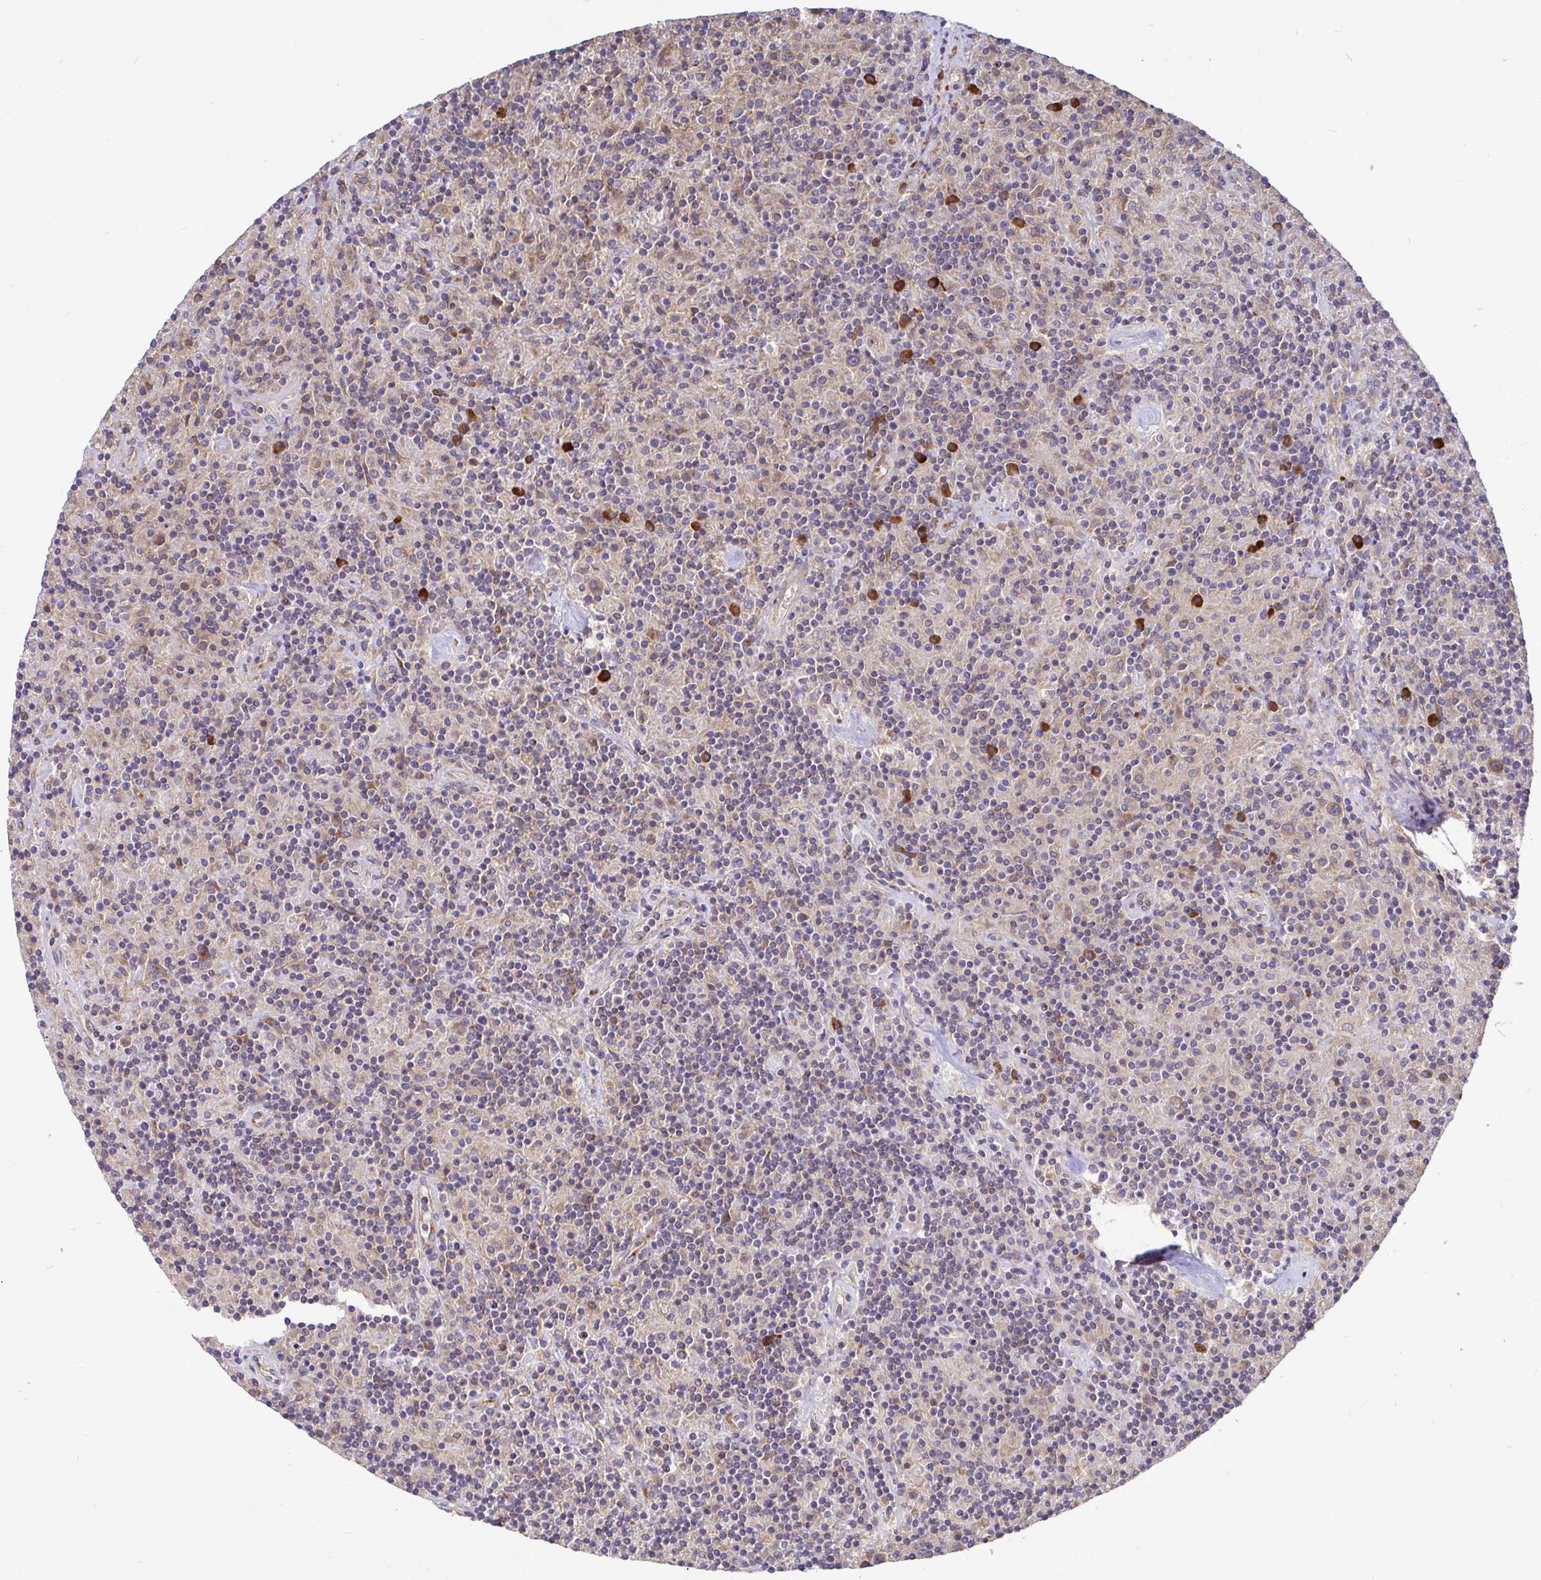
{"staining": {"intensity": "weak", "quantity": ">75%", "location": "cytoplasmic/membranous"}, "tissue": "lymphoma", "cell_type": "Tumor cells", "image_type": "cancer", "snomed": [{"axis": "morphology", "description": "Hodgkin's disease, NOS"}, {"axis": "topography", "description": "Lymph node"}], "caption": "Hodgkin's disease tissue demonstrates weak cytoplasmic/membranous positivity in about >75% of tumor cells, visualized by immunohistochemistry.", "gene": "ELP1", "patient": {"sex": "male", "age": 70}}